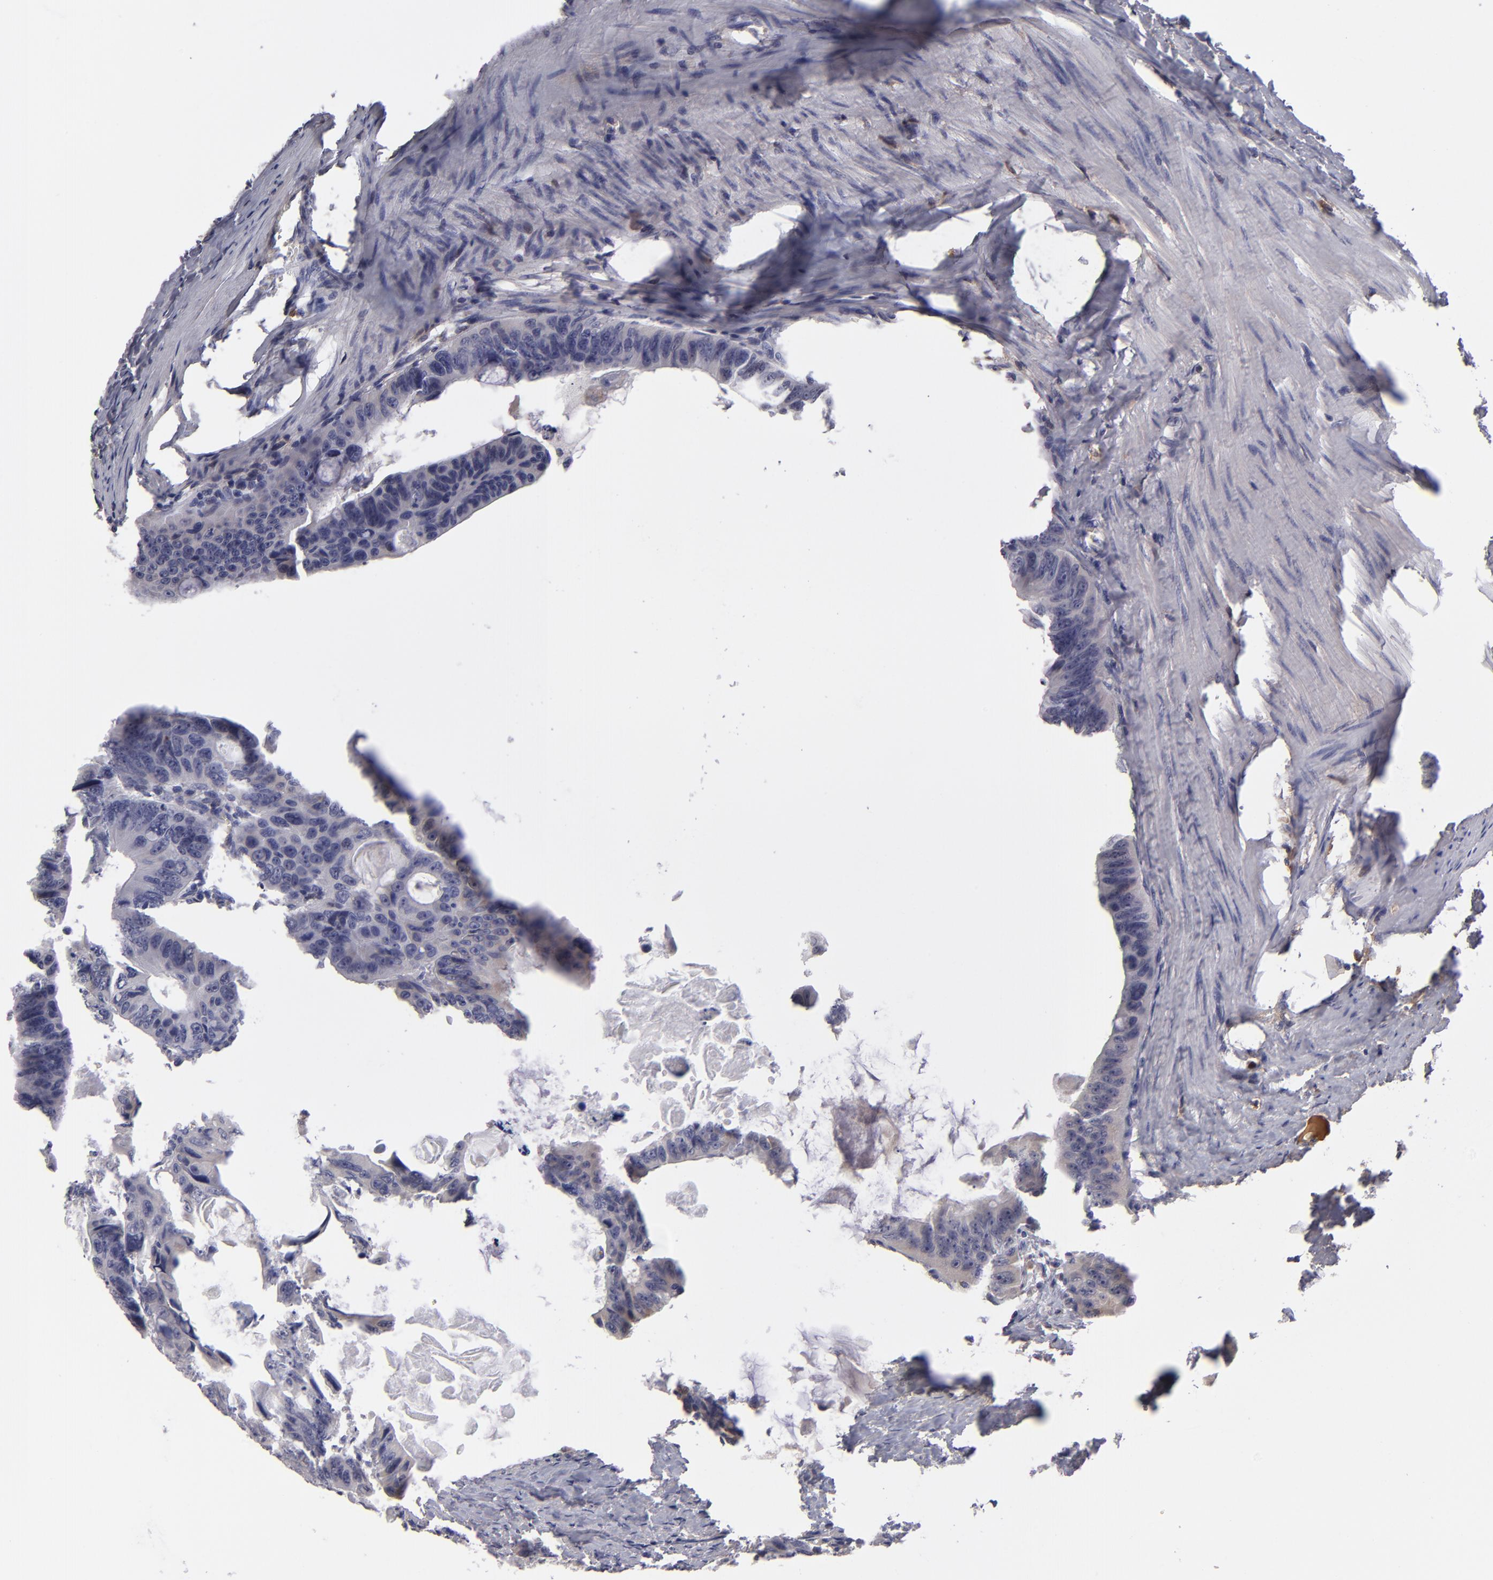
{"staining": {"intensity": "negative", "quantity": "none", "location": "none"}, "tissue": "colorectal cancer", "cell_type": "Tumor cells", "image_type": "cancer", "snomed": [{"axis": "morphology", "description": "Adenocarcinoma, NOS"}, {"axis": "topography", "description": "Colon"}], "caption": "Immunohistochemical staining of colorectal cancer (adenocarcinoma) shows no significant staining in tumor cells. (Stains: DAB (3,3'-diaminobenzidine) immunohistochemistry with hematoxylin counter stain, Microscopy: brightfield microscopy at high magnification).", "gene": "ITIH4", "patient": {"sex": "female", "age": 55}}